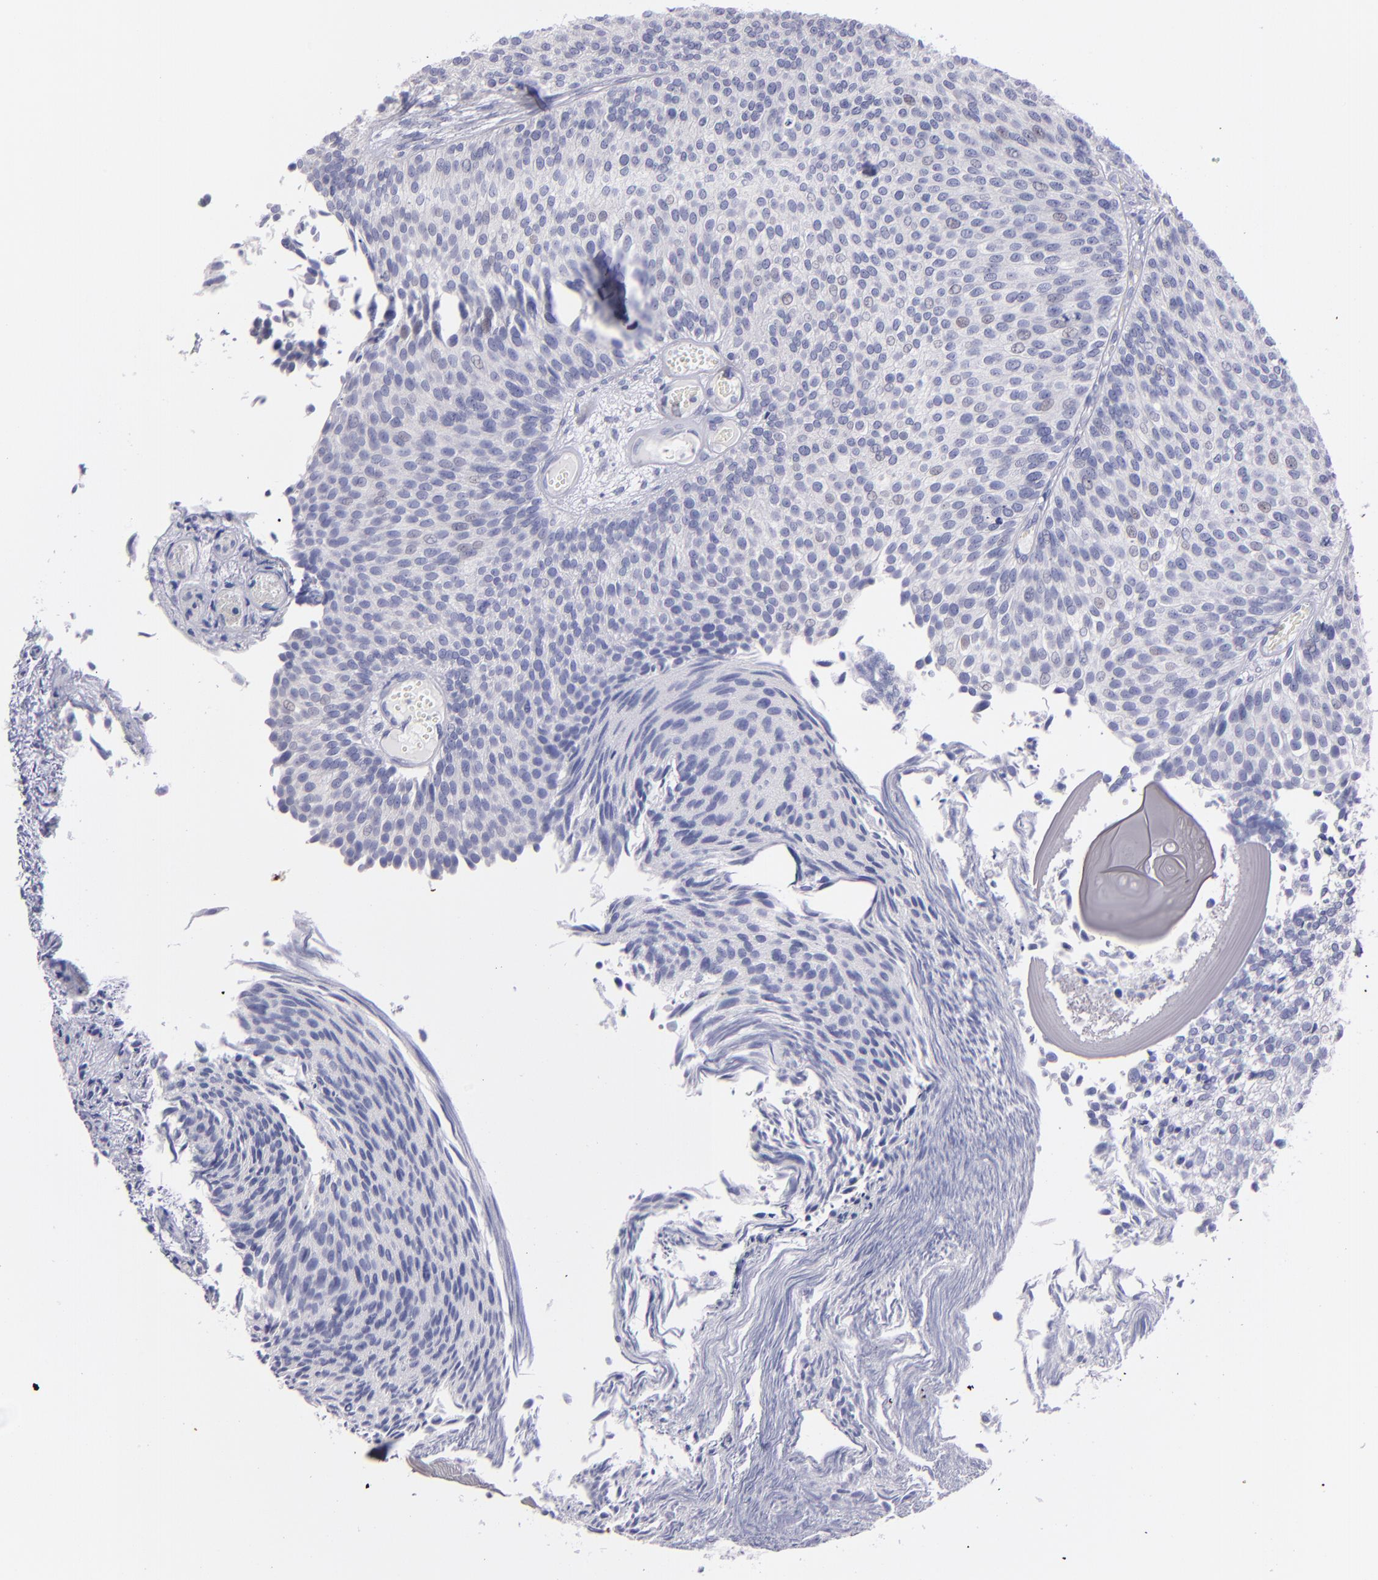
{"staining": {"intensity": "negative", "quantity": "none", "location": "none"}, "tissue": "urothelial cancer", "cell_type": "Tumor cells", "image_type": "cancer", "snomed": [{"axis": "morphology", "description": "Urothelial carcinoma, Low grade"}, {"axis": "topography", "description": "Urinary bladder"}], "caption": "Protein analysis of urothelial cancer exhibits no significant positivity in tumor cells. The staining is performed using DAB (3,3'-diaminobenzidine) brown chromogen with nuclei counter-stained in using hematoxylin.", "gene": "SNAP25", "patient": {"sex": "male", "age": 84}}